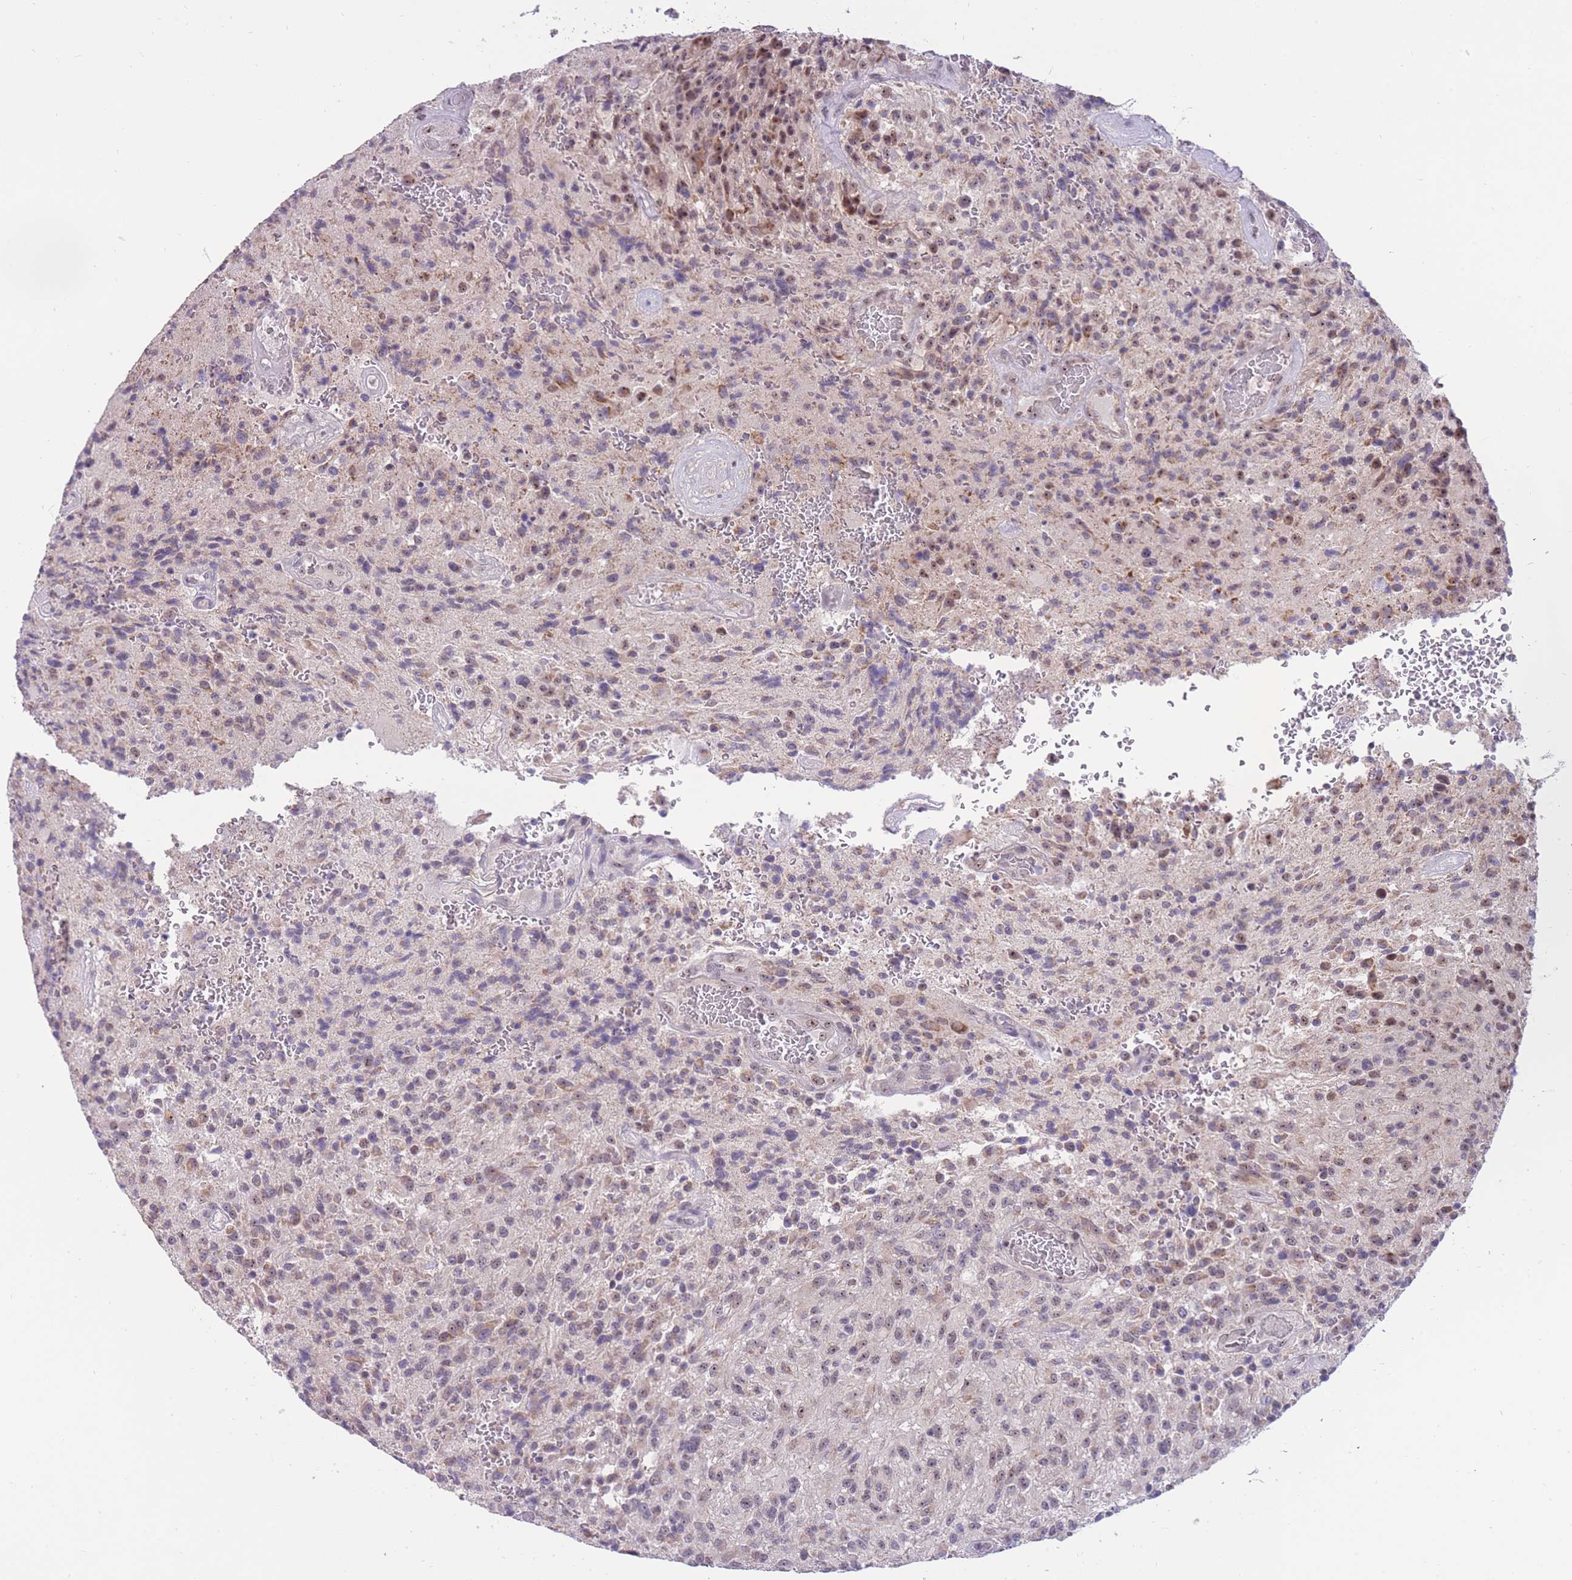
{"staining": {"intensity": "moderate", "quantity": "25%-75%", "location": "nuclear"}, "tissue": "glioma", "cell_type": "Tumor cells", "image_type": "cancer", "snomed": [{"axis": "morphology", "description": "Normal tissue, NOS"}, {"axis": "morphology", "description": "Glioma, malignant, High grade"}, {"axis": "topography", "description": "Cerebral cortex"}], "caption": "Immunohistochemical staining of human malignant glioma (high-grade) shows medium levels of moderate nuclear expression in approximately 25%-75% of tumor cells. (Stains: DAB (3,3'-diaminobenzidine) in brown, nuclei in blue, Microscopy: brightfield microscopy at high magnification).", "gene": "MCIDAS", "patient": {"sex": "male", "age": 56}}